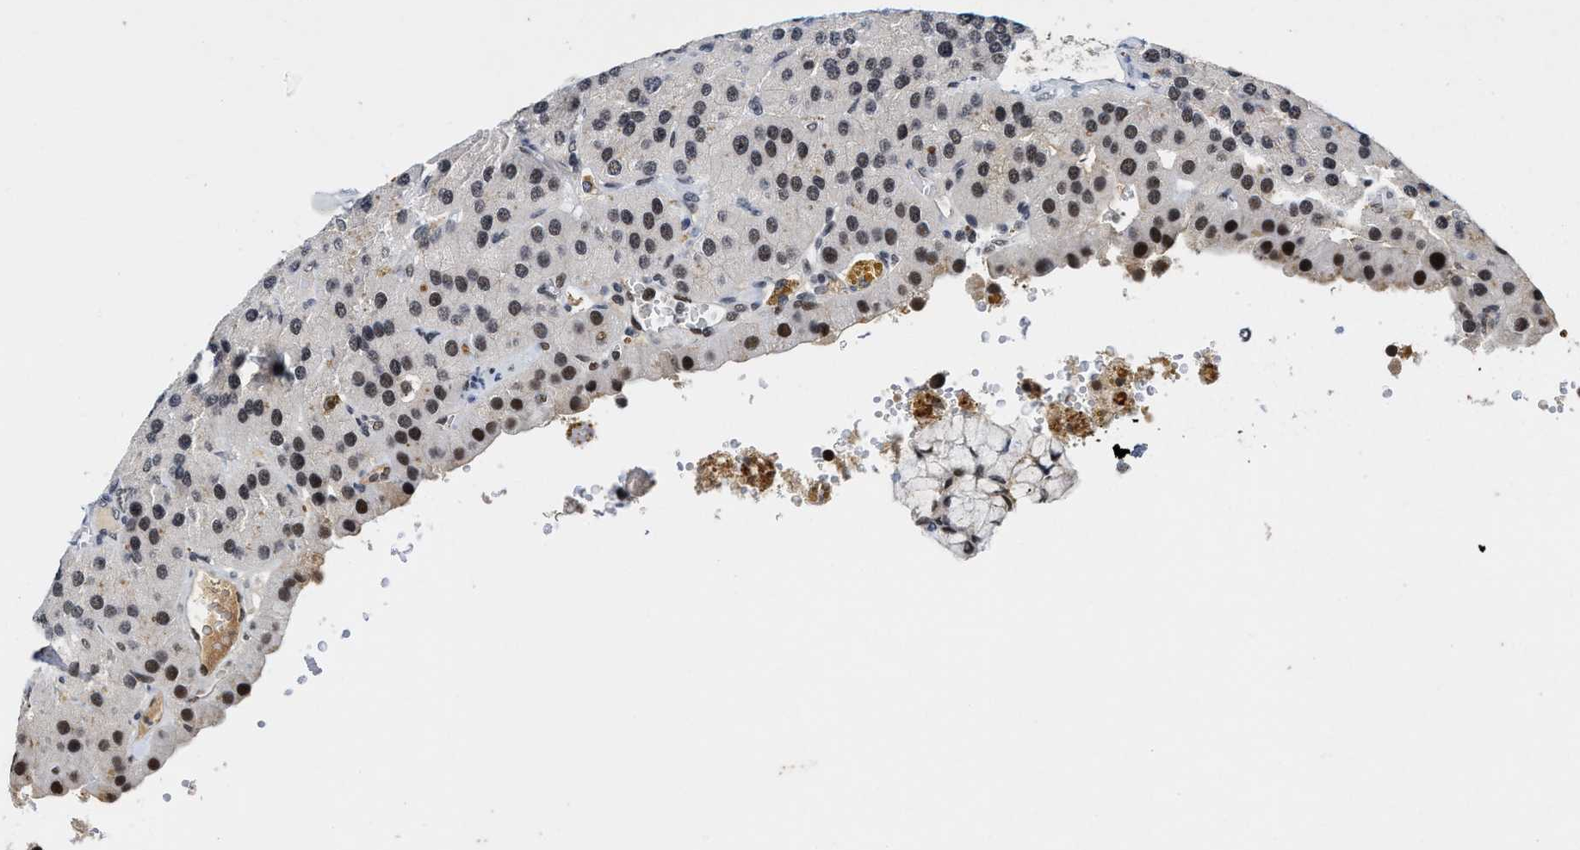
{"staining": {"intensity": "strong", "quantity": ">75%", "location": "nuclear"}, "tissue": "parathyroid gland", "cell_type": "Glandular cells", "image_type": "normal", "snomed": [{"axis": "morphology", "description": "Normal tissue, NOS"}, {"axis": "morphology", "description": "Adenoma, NOS"}, {"axis": "topography", "description": "Parathyroid gland"}], "caption": "Immunohistochemistry (IHC) of normal human parathyroid gland reveals high levels of strong nuclear positivity in approximately >75% of glandular cells. Immunohistochemistry (IHC) stains the protein in brown and the nuclei are stained blue.", "gene": "INIP", "patient": {"sex": "female", "age": 86}}